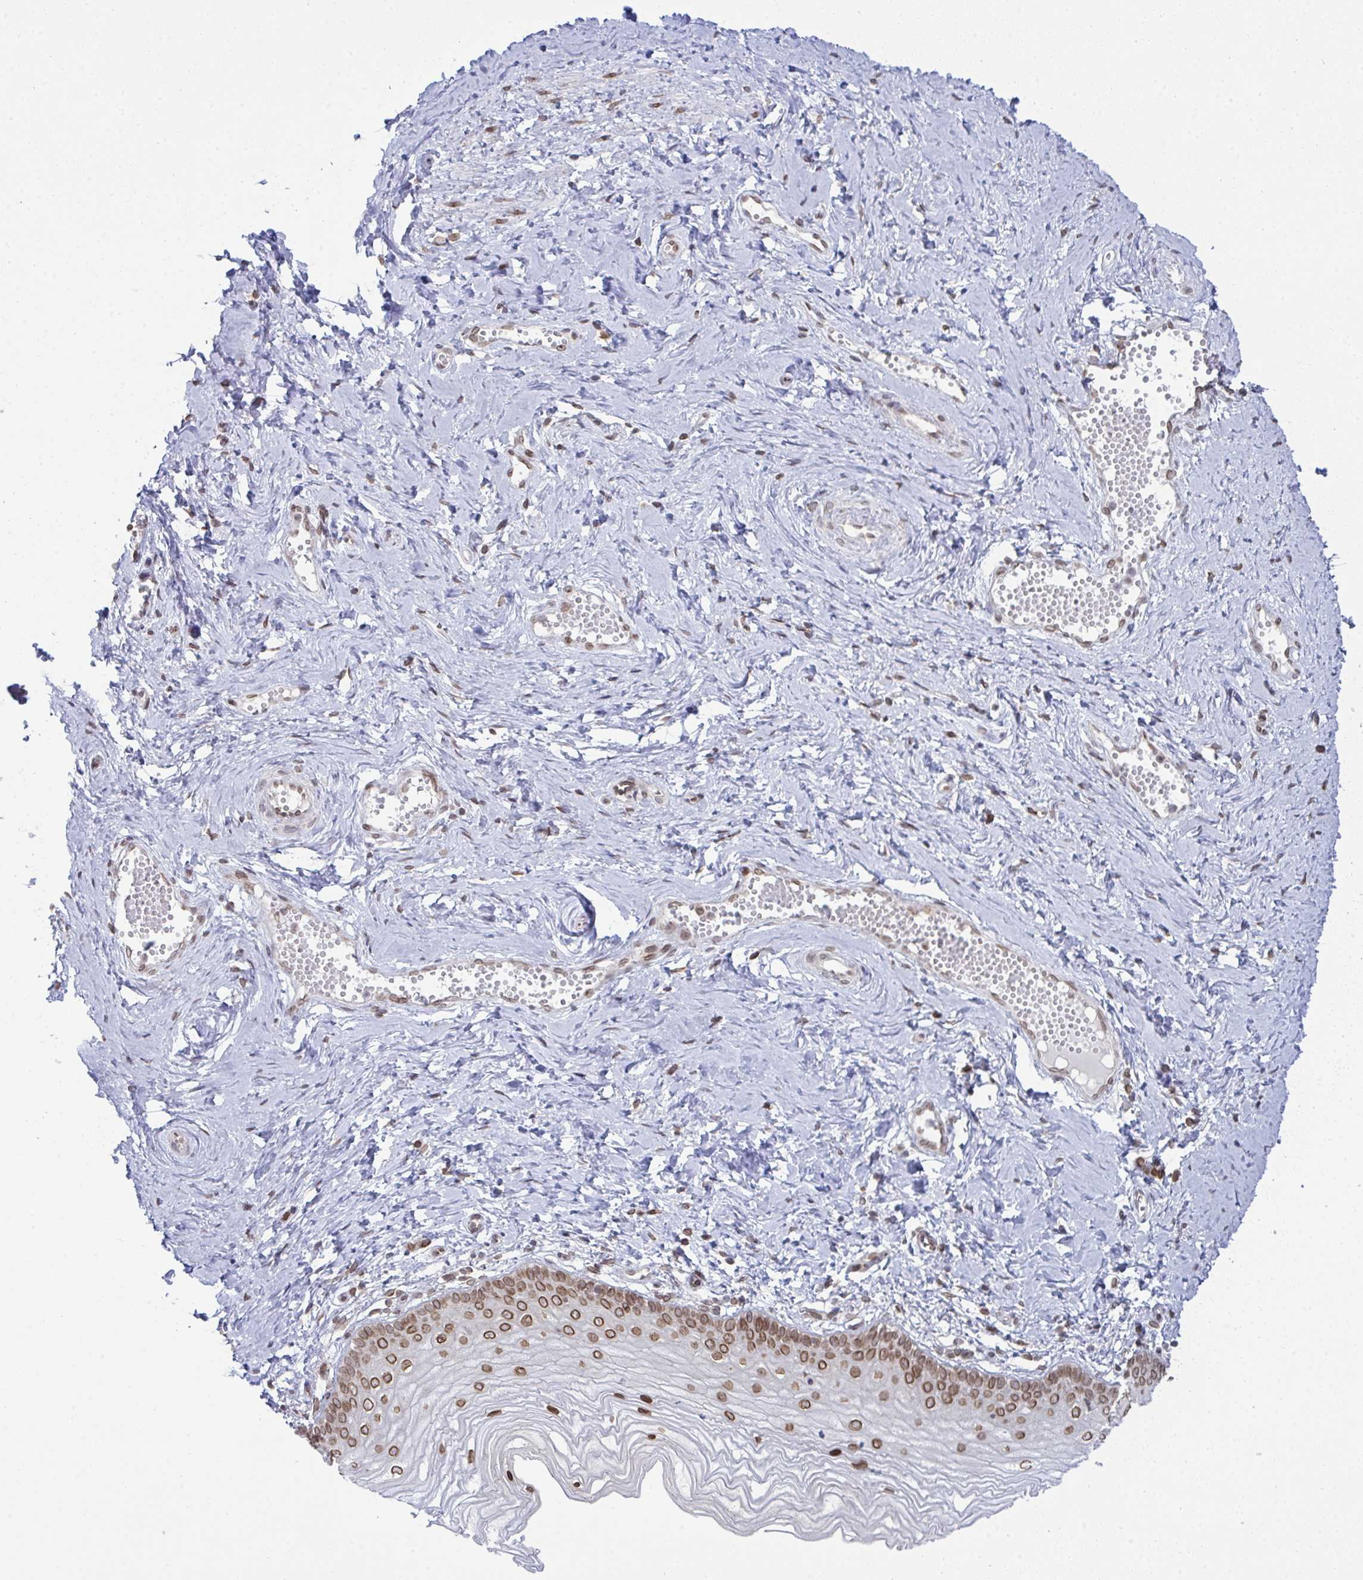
{"staining": {"intensity": "strong", "quantity": ">75%", "location": "cytoplasmic/membranous,nuclear"}, "tissue": "vagina", "cell_type": "Squamous epithelial cells", "image_type": "normal", "snomed": [{"axis": "morphology", "description": "Normal tissue, NOS"}, {"axis": "topography", "description": "Vagina"}], "caption": "The histopathology image shows a brown stain indicating the presence of a protein in the cytoplasmic/membranous,nuclear of squamous epithelial cells in vagina. Immunohistochemistry (ihc) stains the protein of interest in brown and the nuclei are stained blue.", "gene": "RANBP2", "patient": {"sex": "female", "age": 38}}